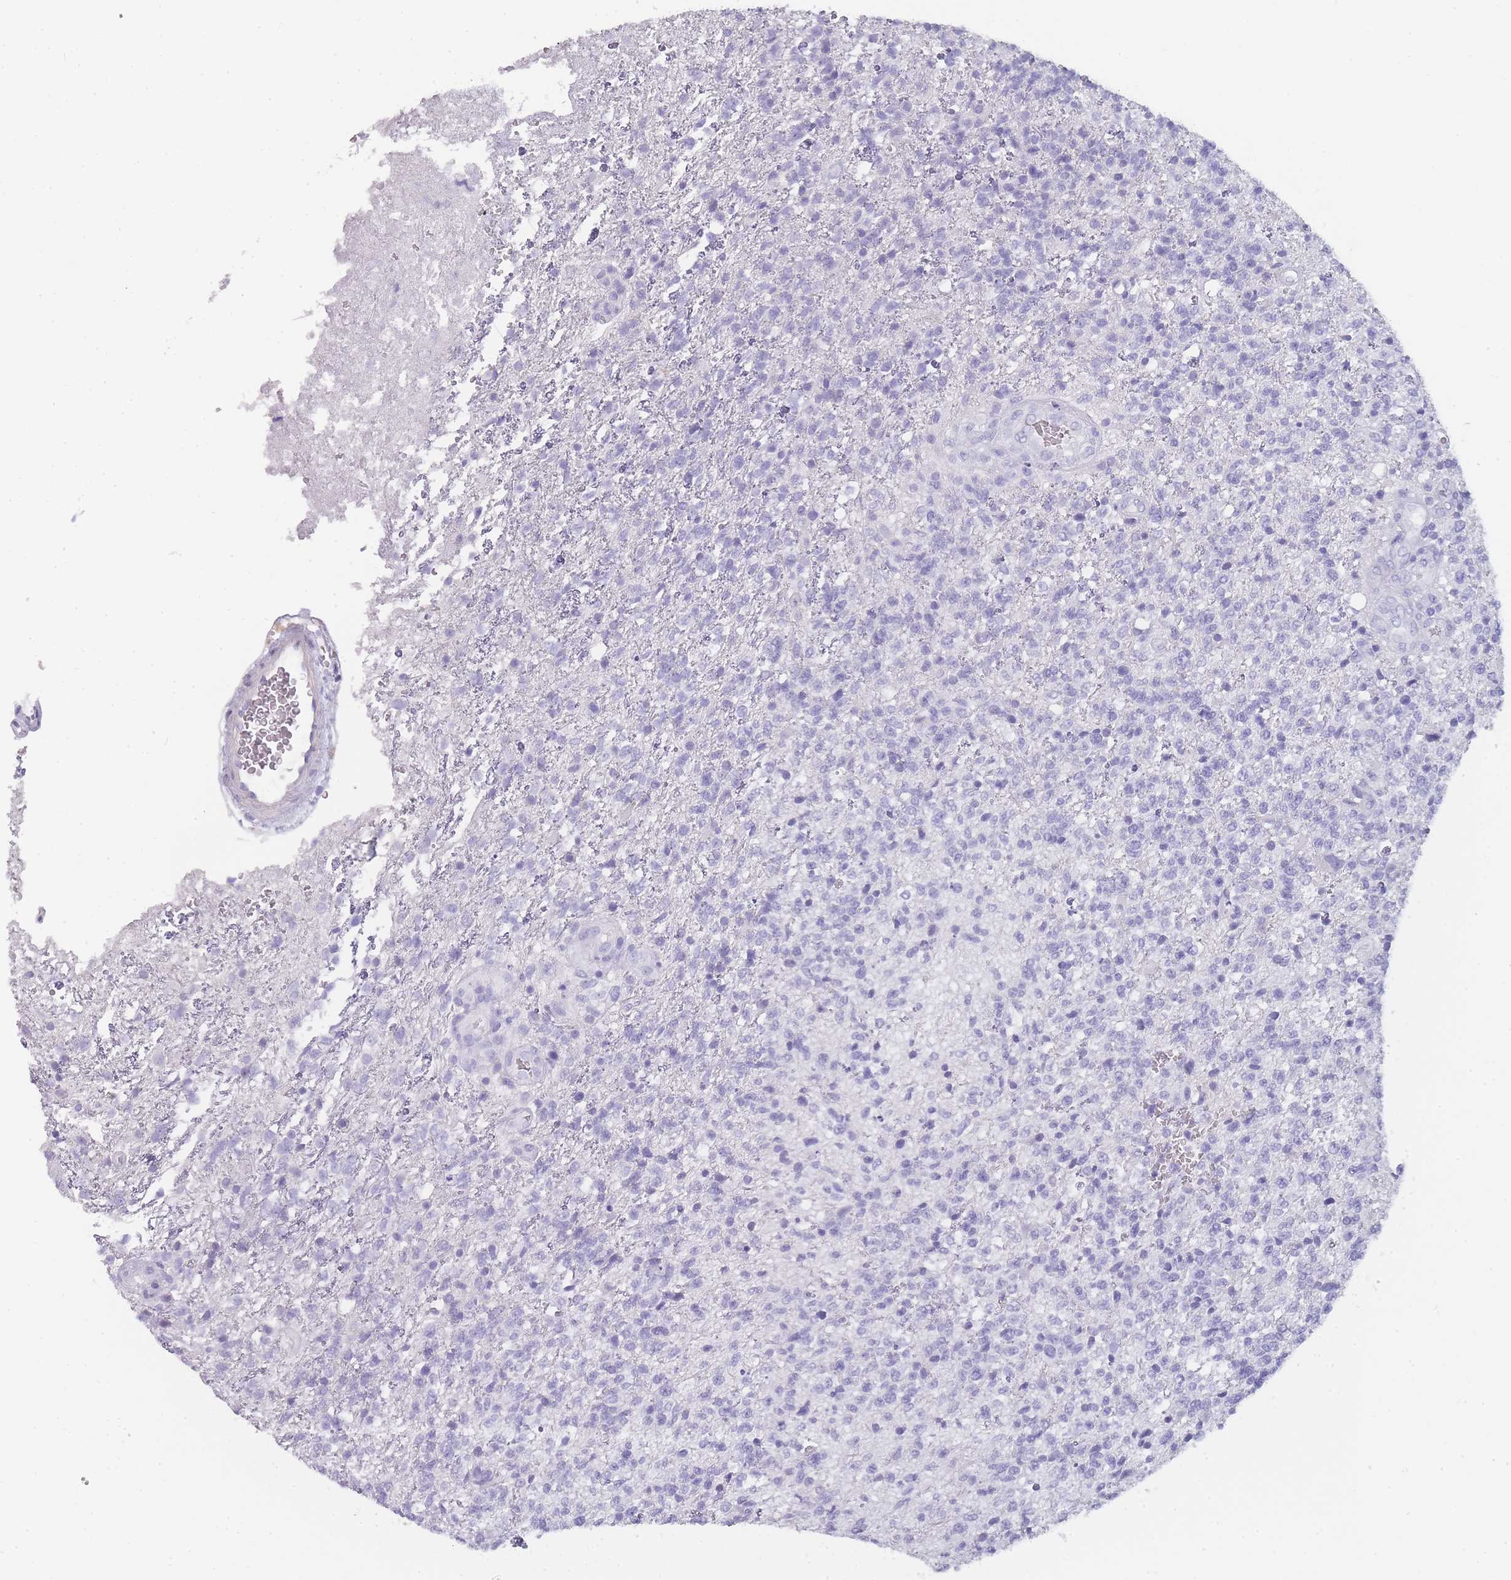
{"staining": {"intensity": "negative", "quantity": "none", "location": "none"}, "tissue": "glioma", "cell_type": "Tumor cells", "image_type": "cancer", "snomed": [{"axis": "morphology", "description": "Glioma, malignant, High grade"}, {"axis": "topography", "description": "Brain"}], "caption": "This is an immunohistochemistry (IHC) micrograph of human glioma. There is no positivity in tumor cells.", "gene": "TCP11", "patient": {"sex": "male", "age": 56}}